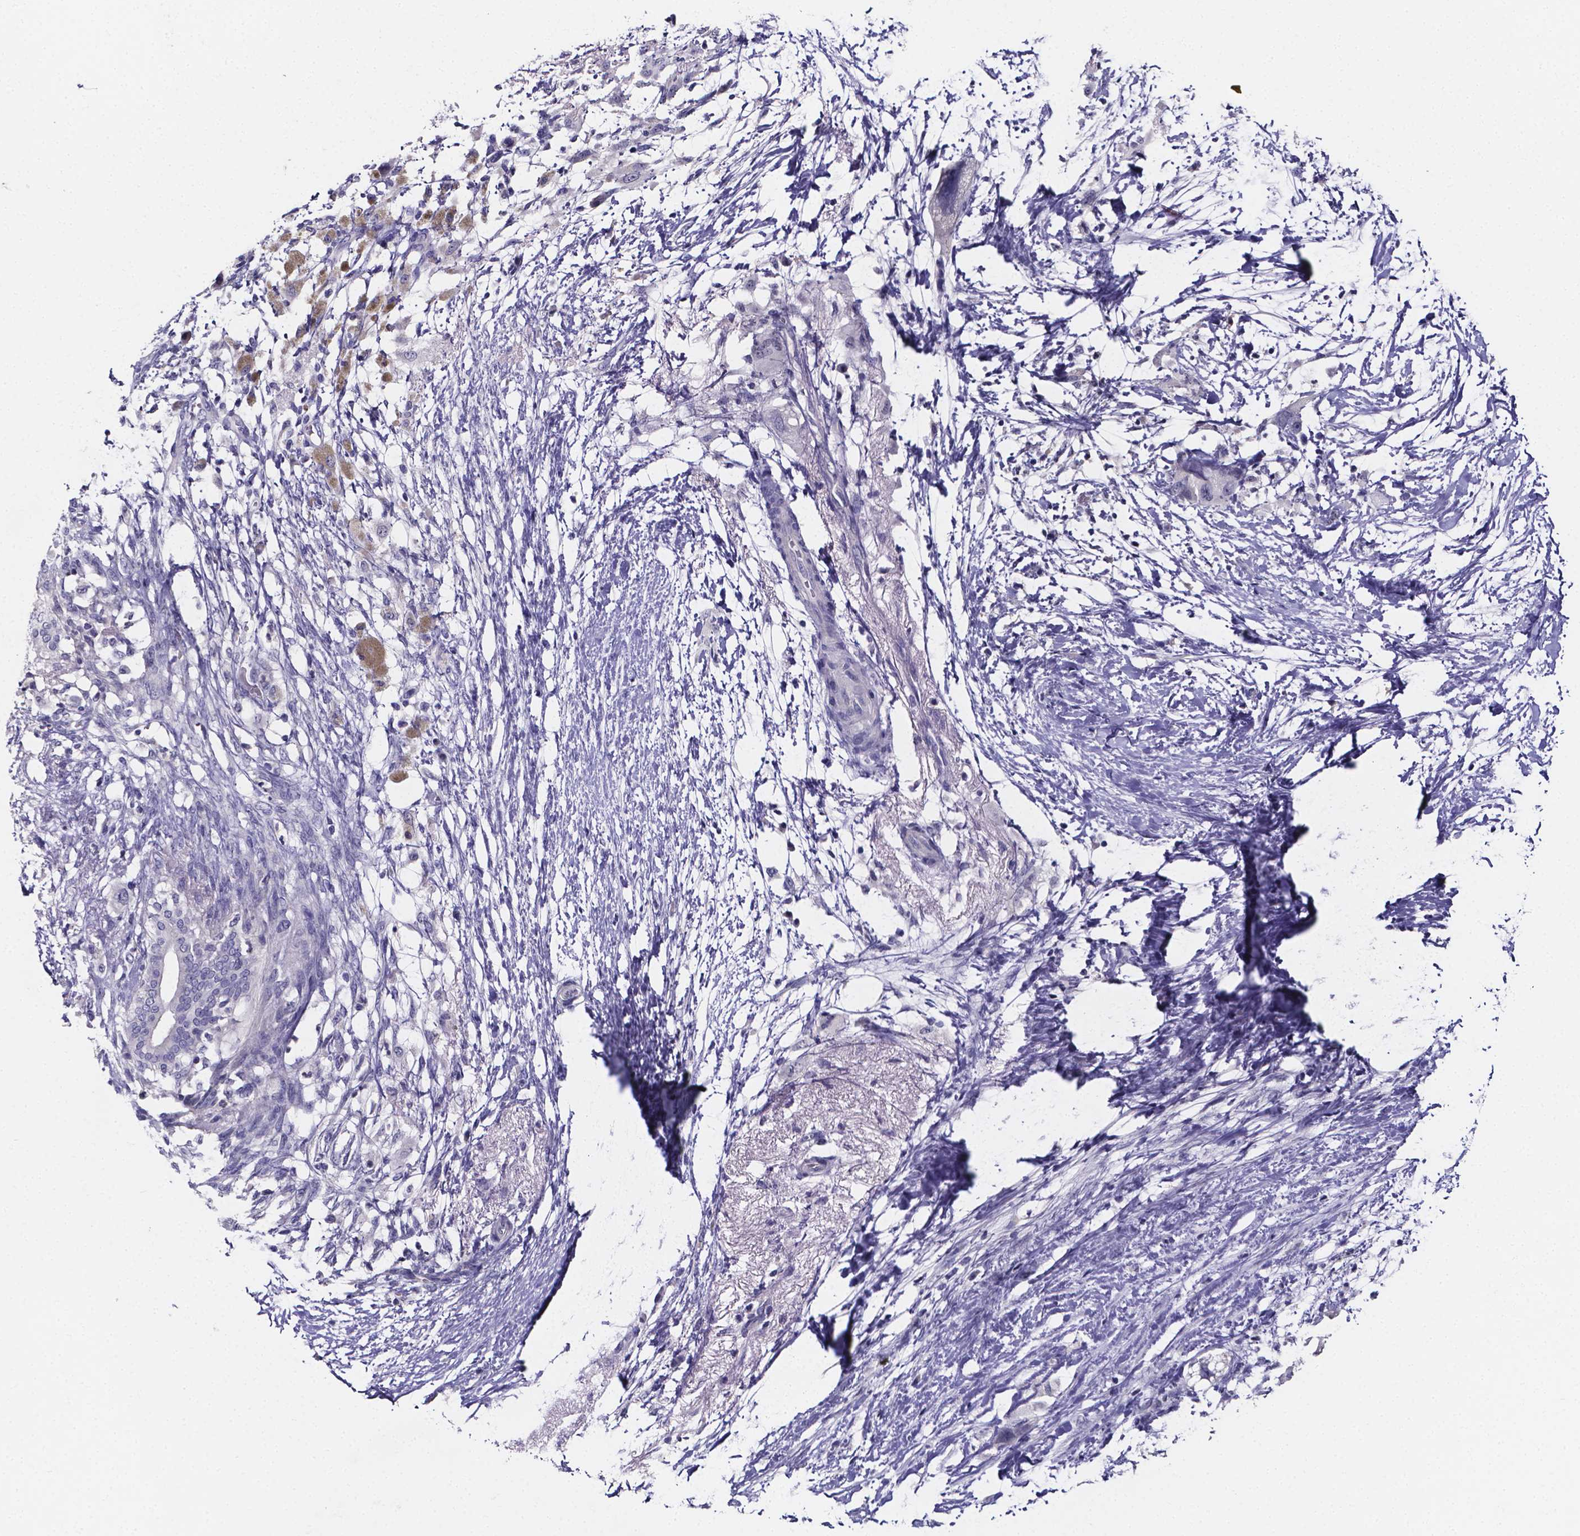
{"staining": {"intensity": "negative", "quantity": "none", "location": "none"}, "tissue": "pancreatic cancer", "cell_type": "Tumor cells", "image_type": "cancer", "snomed": [{"axis": "morphology", "description": "Adenocarcinoma, NOS"}, {"axis": "topography", "description": "Pancreas"}], "caption": "This is an IHC micrograph of pancreatic adenocarcinoma. There is no expression in tumor cells.", "gene": "IZUMO1", "patient": {"sex": "female", "age": 72}}